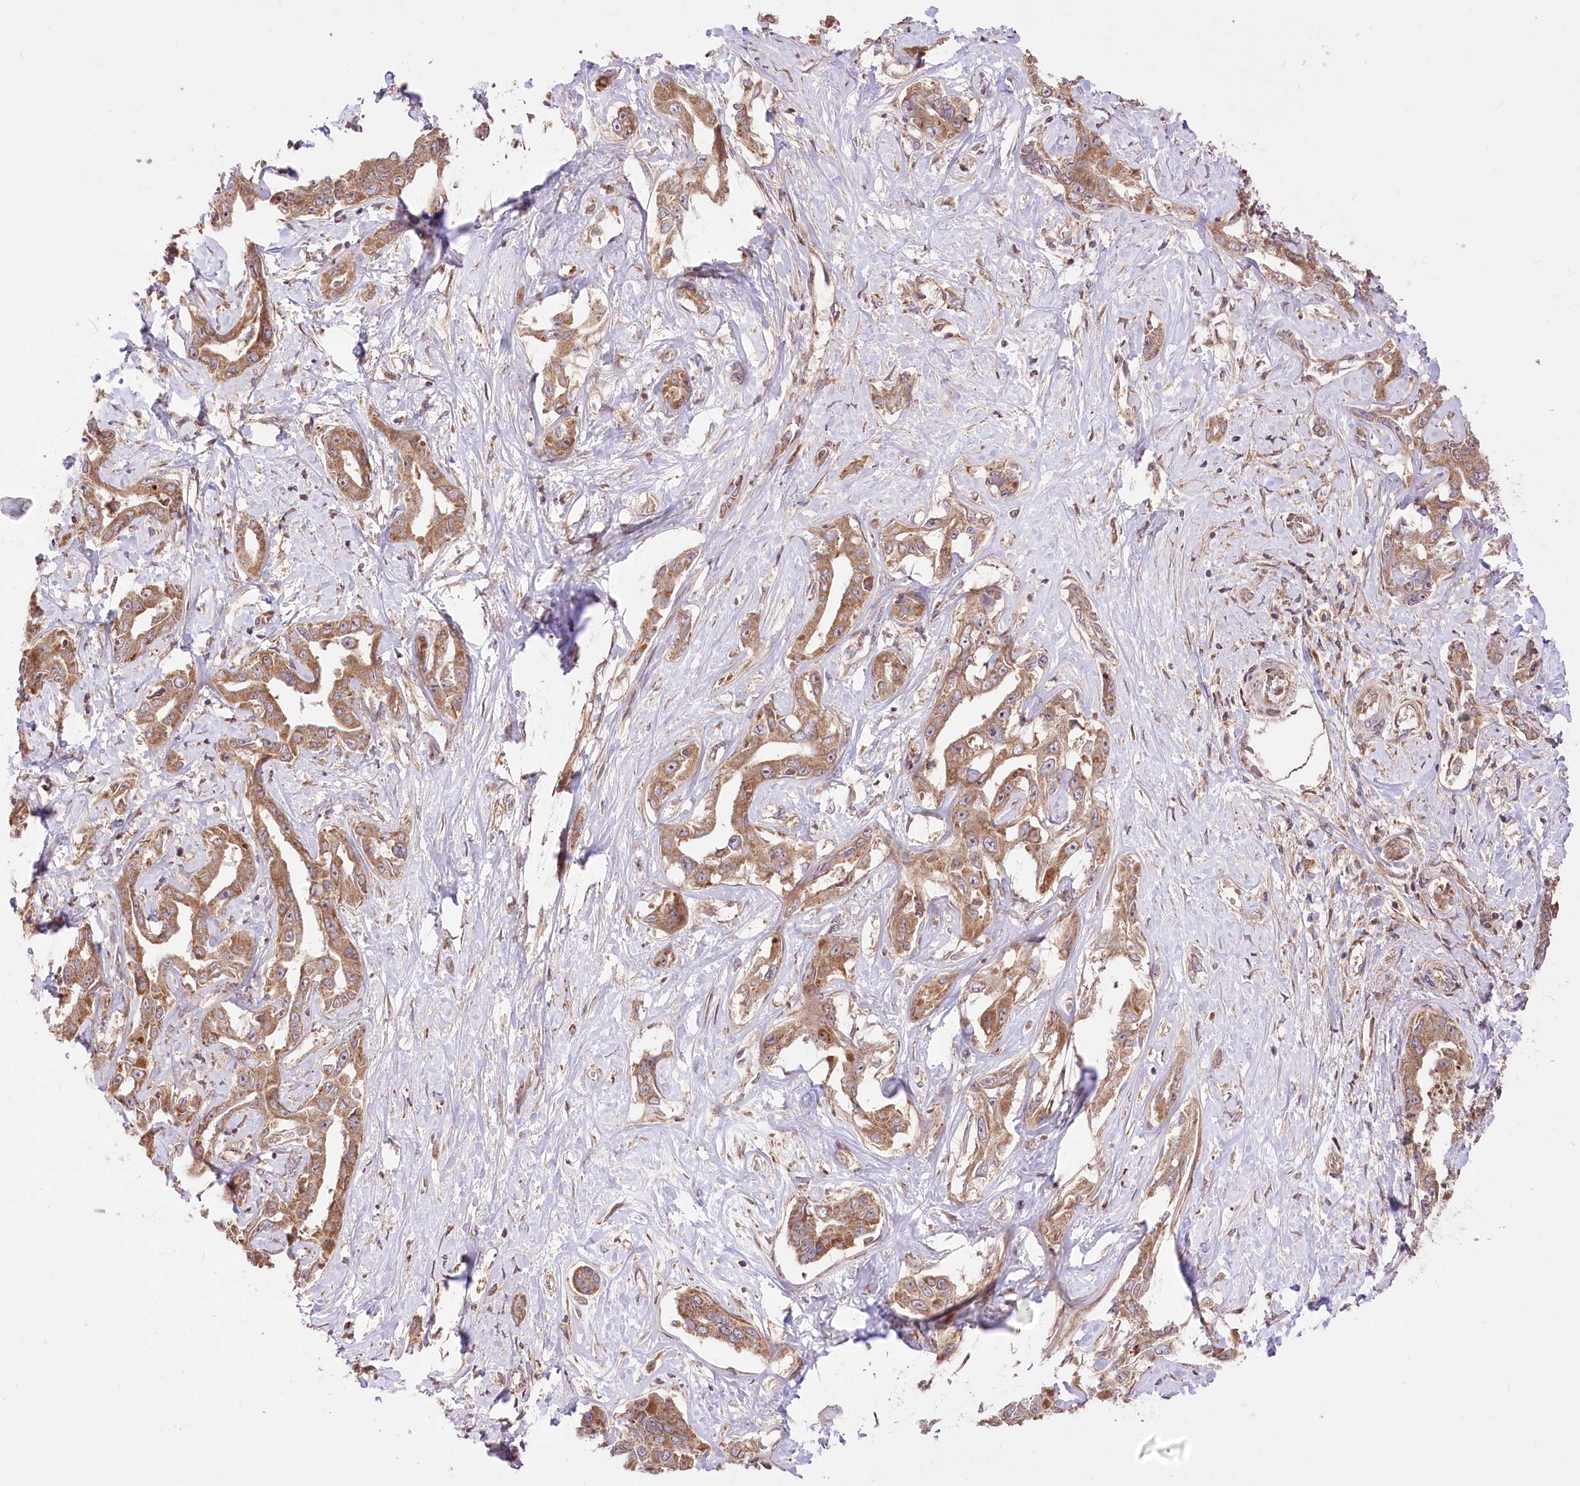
{"staining": {"intensity": "moderate", "quantity": ">75%", "location": "cytoplasmic/membranous"}, "tissue": "liver cancer", "cell_type": "Tumor cells", "image_type": "cancer", "snomed": [{"axis": "morphology", "description": "Cholangiocarcinoma"}, {"axis": "topography", "description": "Liver"}], "caption": "Protein expression analysis of liver cancer (cholangiocarcinoma) reveals moderate cytoplasmic/membranous positivity in about >75% of tumor cells.", "gene": "XYLB", "patient": {"sex": "male", "age": 59}}